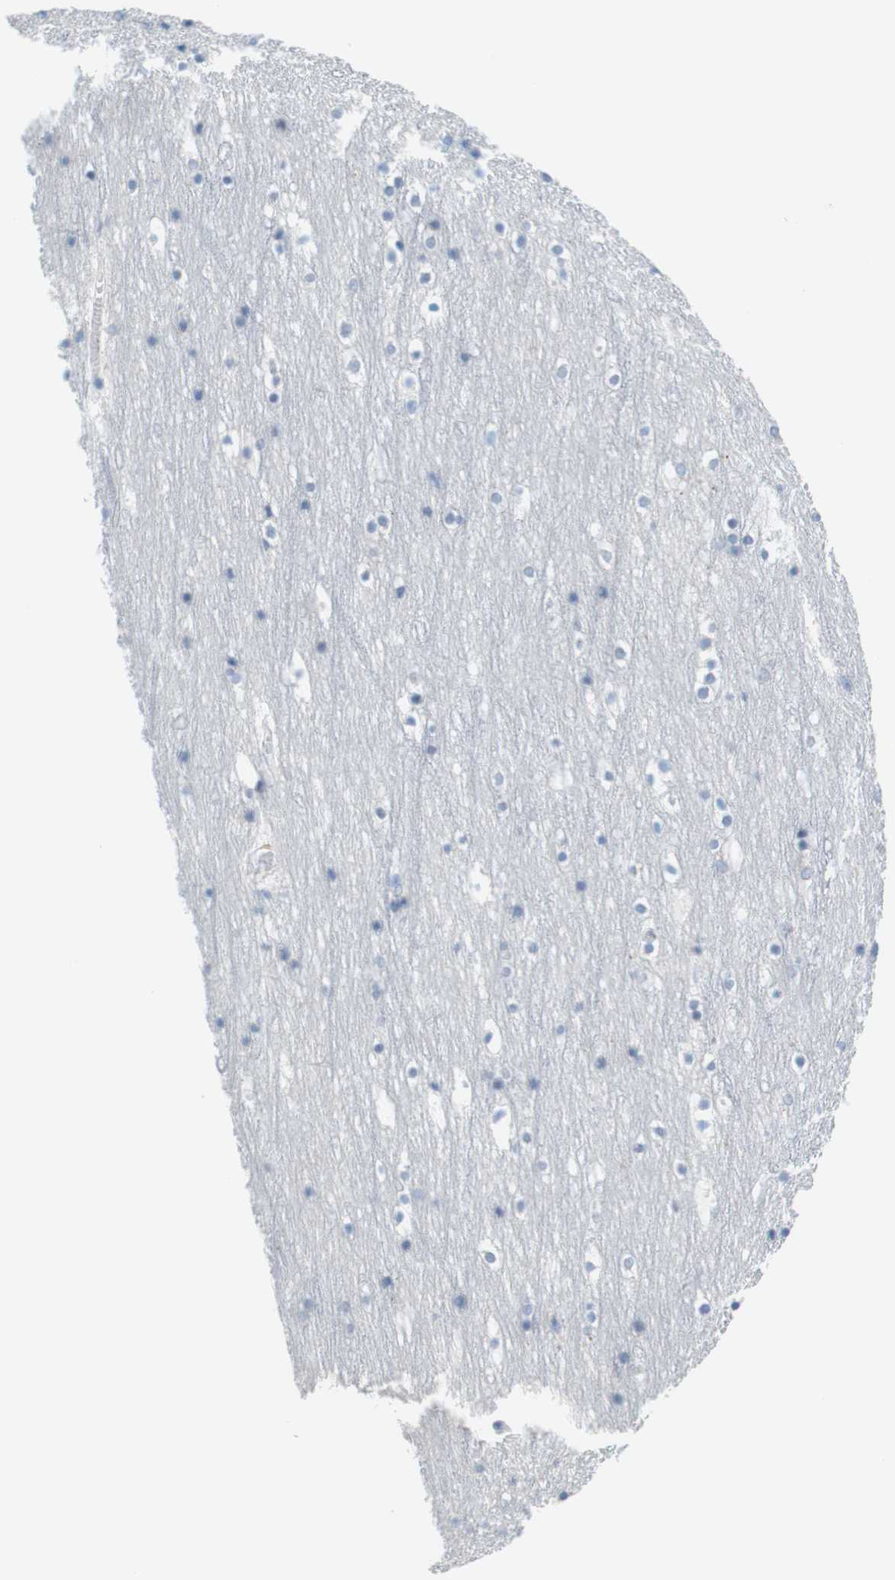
{"staining": {"intensity": "negative", "quantity": "none", "location": "none"}, "tissue": "cerebral cortex", "cell_type": "Endothelial cells", "image_type": "normal", "snomed": [{"axis": "morphology", "description": "Normal tissue, NOS"}, {"axis": "topography", "description": "Cerebral cortex"}], "caption": "Human cerebral cortex stained for a protein using immunohistochemistry demonstrates no expression in endothelial cells.", "gene": "YIPF1", "patient": {"sex": "male", "age": 45}}